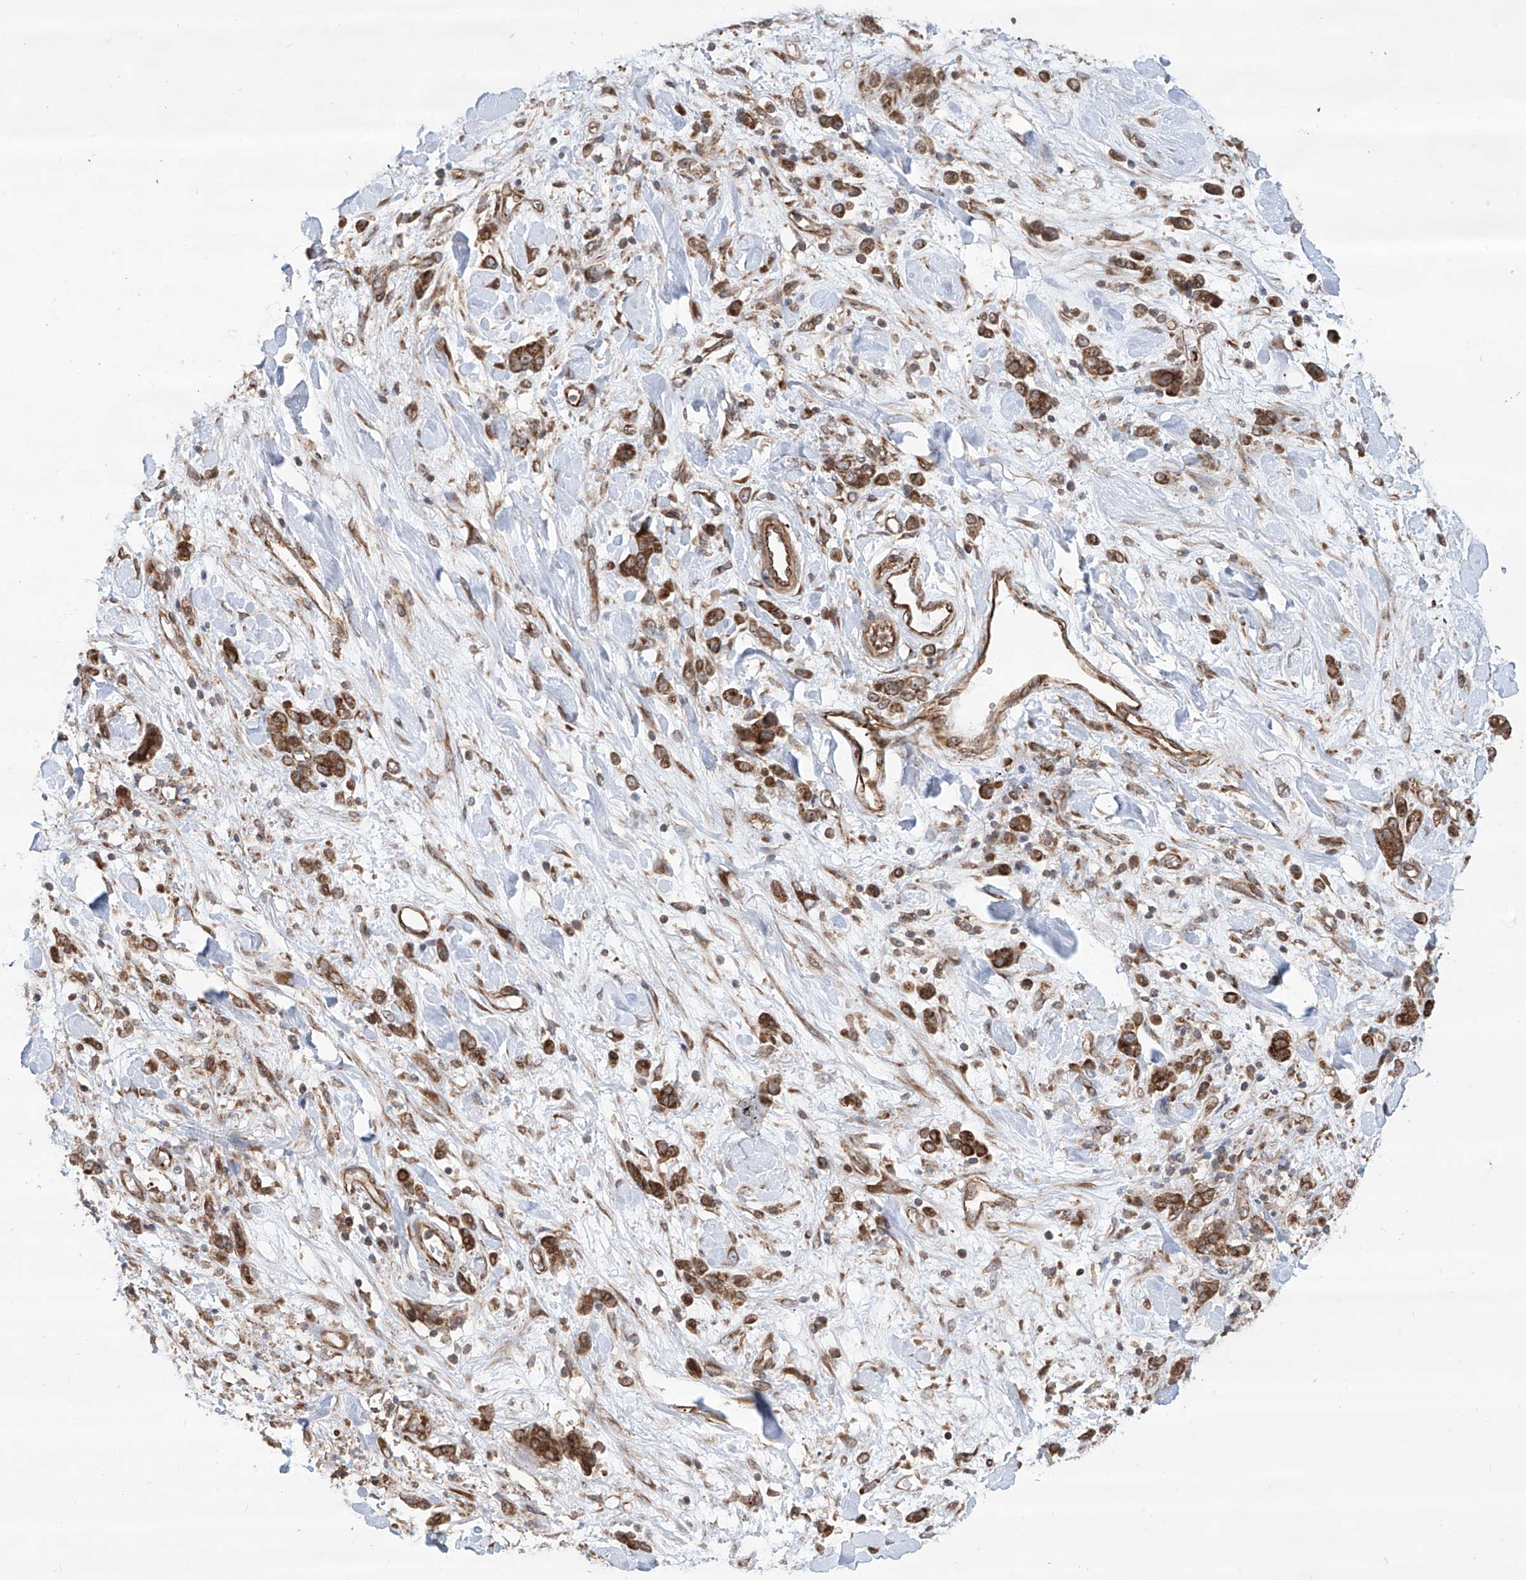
{"staining": {"intensity": "strong", "quantity": ">75%", "location": "cytoplasmic/membranous"}, "tissue": "stomach cancer", "cell_type": "Tumor cells", "image_type": "cancer", "snomed": [{"axis": "morphology", "description": "Normal tissue, NOS"}, {"axis": "morphology", "description": "Adenocarcinoma, NOS"}, {"axis": "topography", "description": "Stomach"}], "caption": "Strong cytoplasmic/membranous staining for a protein is present in about >75% of tumor cells of stomach adenocarcinoma using IHC.", "gene": "APAF1", "patient": {"sex": "male", "age": 82}}